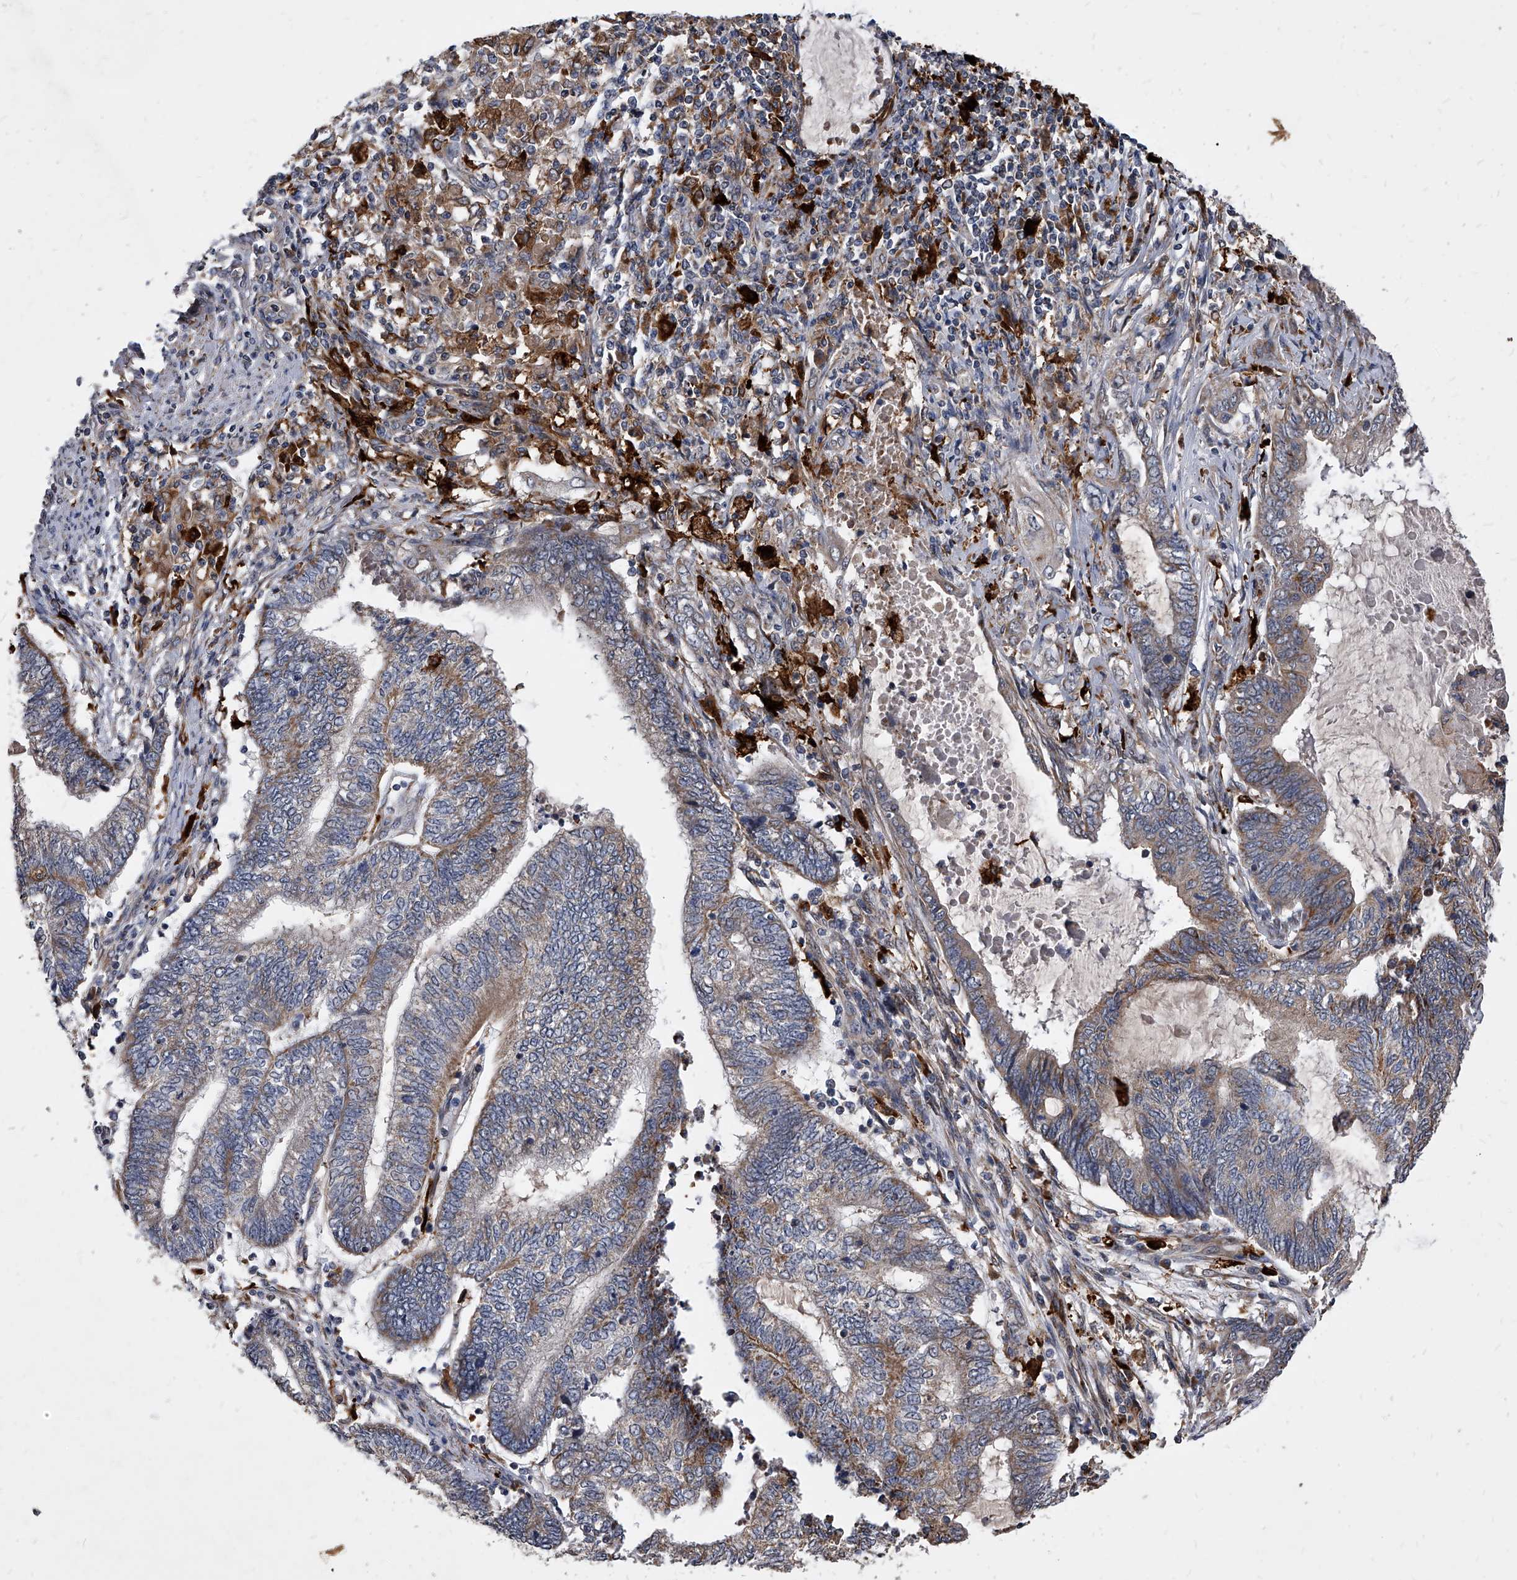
{"staining": {"intensity": "moderate", "quantity": "25%-75%", "location": "cytoplasmic/membranous"}, "tissue": "endometrial cancer", "cell_type": "Tumor cells", "image_type": "cancer", "snomed": [{"axis": "morphology", "description": "Adenocarcinoma, NOS"}, {"axis": "topography", "description": "Uterus"}, {"axis": "topography", "description": "Endometrium"}], "caption": "This micrograph exhibits immunohistochemistry staining of adenocarcinoma (endometrial), with medium moderate cytoplasmic/membranous expression in about 25%-75% of tumor cells.", "gene": "SOBP", "patient": {"sex": "female", "age": 70}}